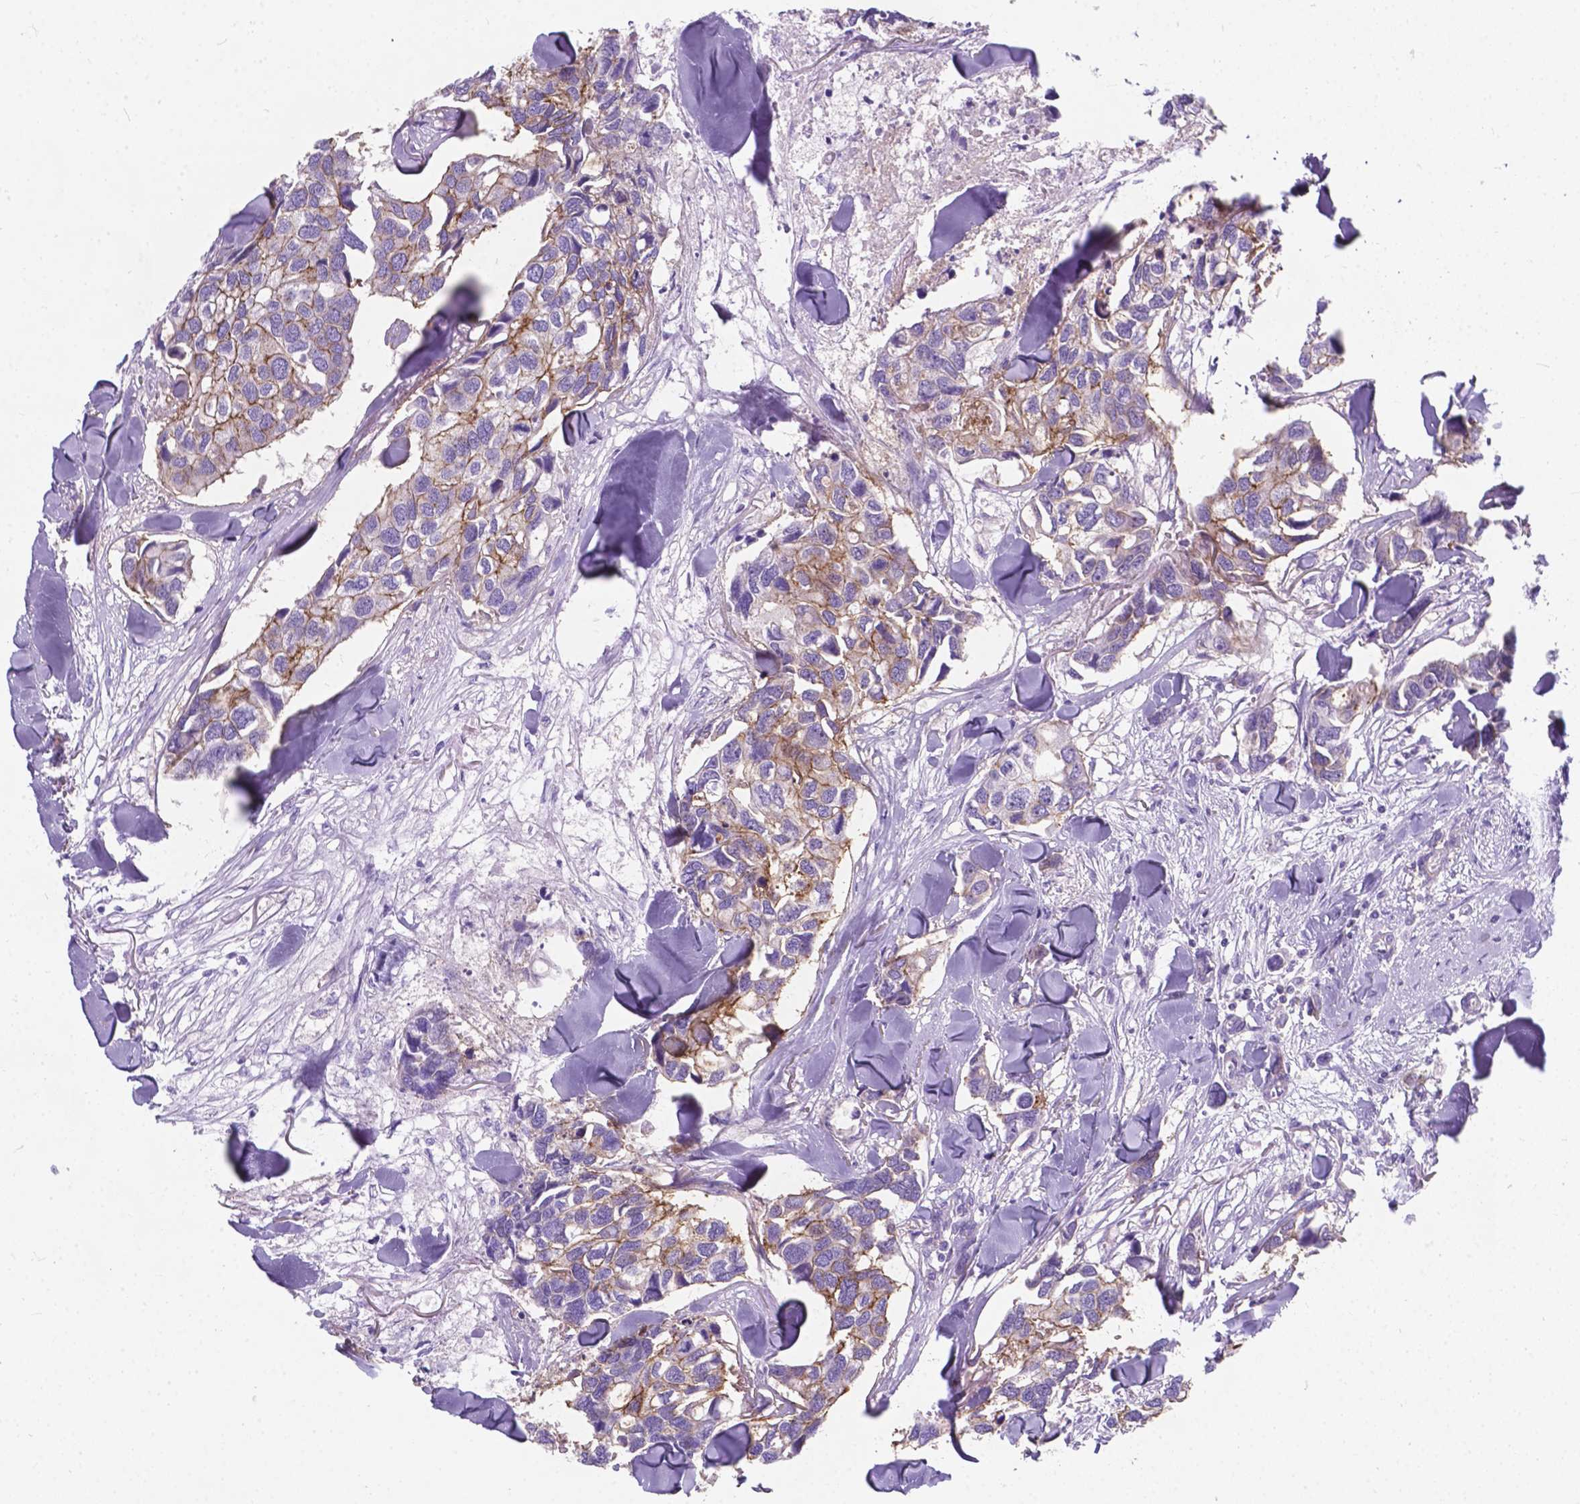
{"staining": {"intensity": "weak", "quantity": "25%-75%", "location": "cytoplasmic/membranous"}, "tissue": "breast cancer", "cell_type": "Tumor cells", "image_type": "cancer", "snomed": [{"axis": "morphology", "description": "Duct carcinoma"}, {"axis": "topography", "description": "Breast"}], "caption": "The photomicrograph shows a brown stain indicating the presence of a protein in the cytoplasmic/membranous of tumor cells in breast infiltrating ductal carcinoma.", "gene": "KIAA0040", "patient": {"sex": "female", "age": 83}}